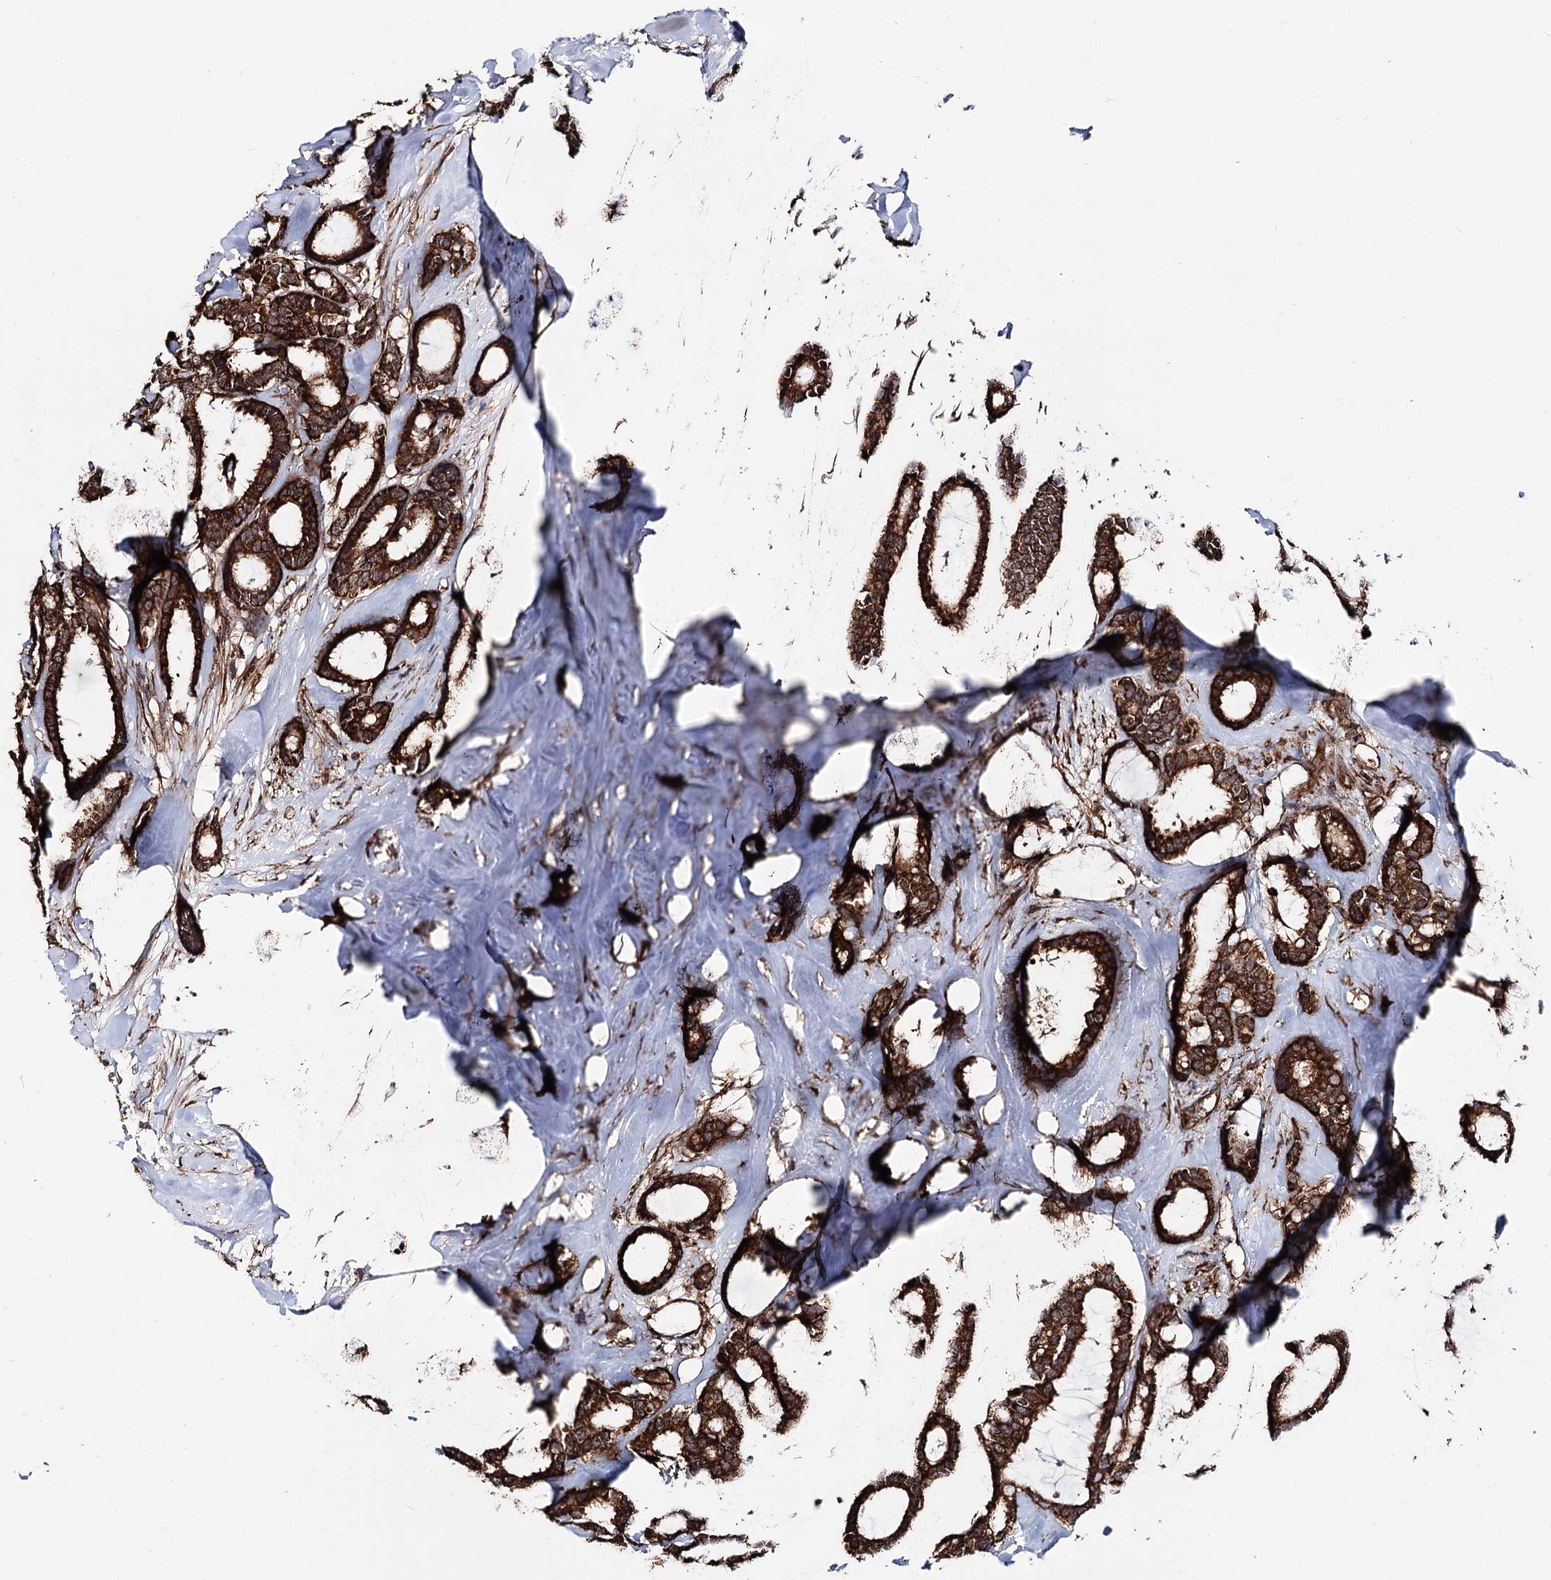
{"staining": {"intensity": "strong", "quantity": ">75%", "location": "cytoplasmic/membranous"}, "tissue": "breast cancer", "cell_type": "Tumor cells", "image_type": "cancer", "snomed": [{"axis": "morphology", "description": "Duct carcinoma"}, {"axis": "topography", "description": "Breast"}], "caption": "The histopathology image displays a brown stain indicating the presence of a protein in the cytoplasmic/membranous of tumor cells in breast cancer.", "gene": "FGFR1OP2", "patient": {"sex": "female", "age": 87}}